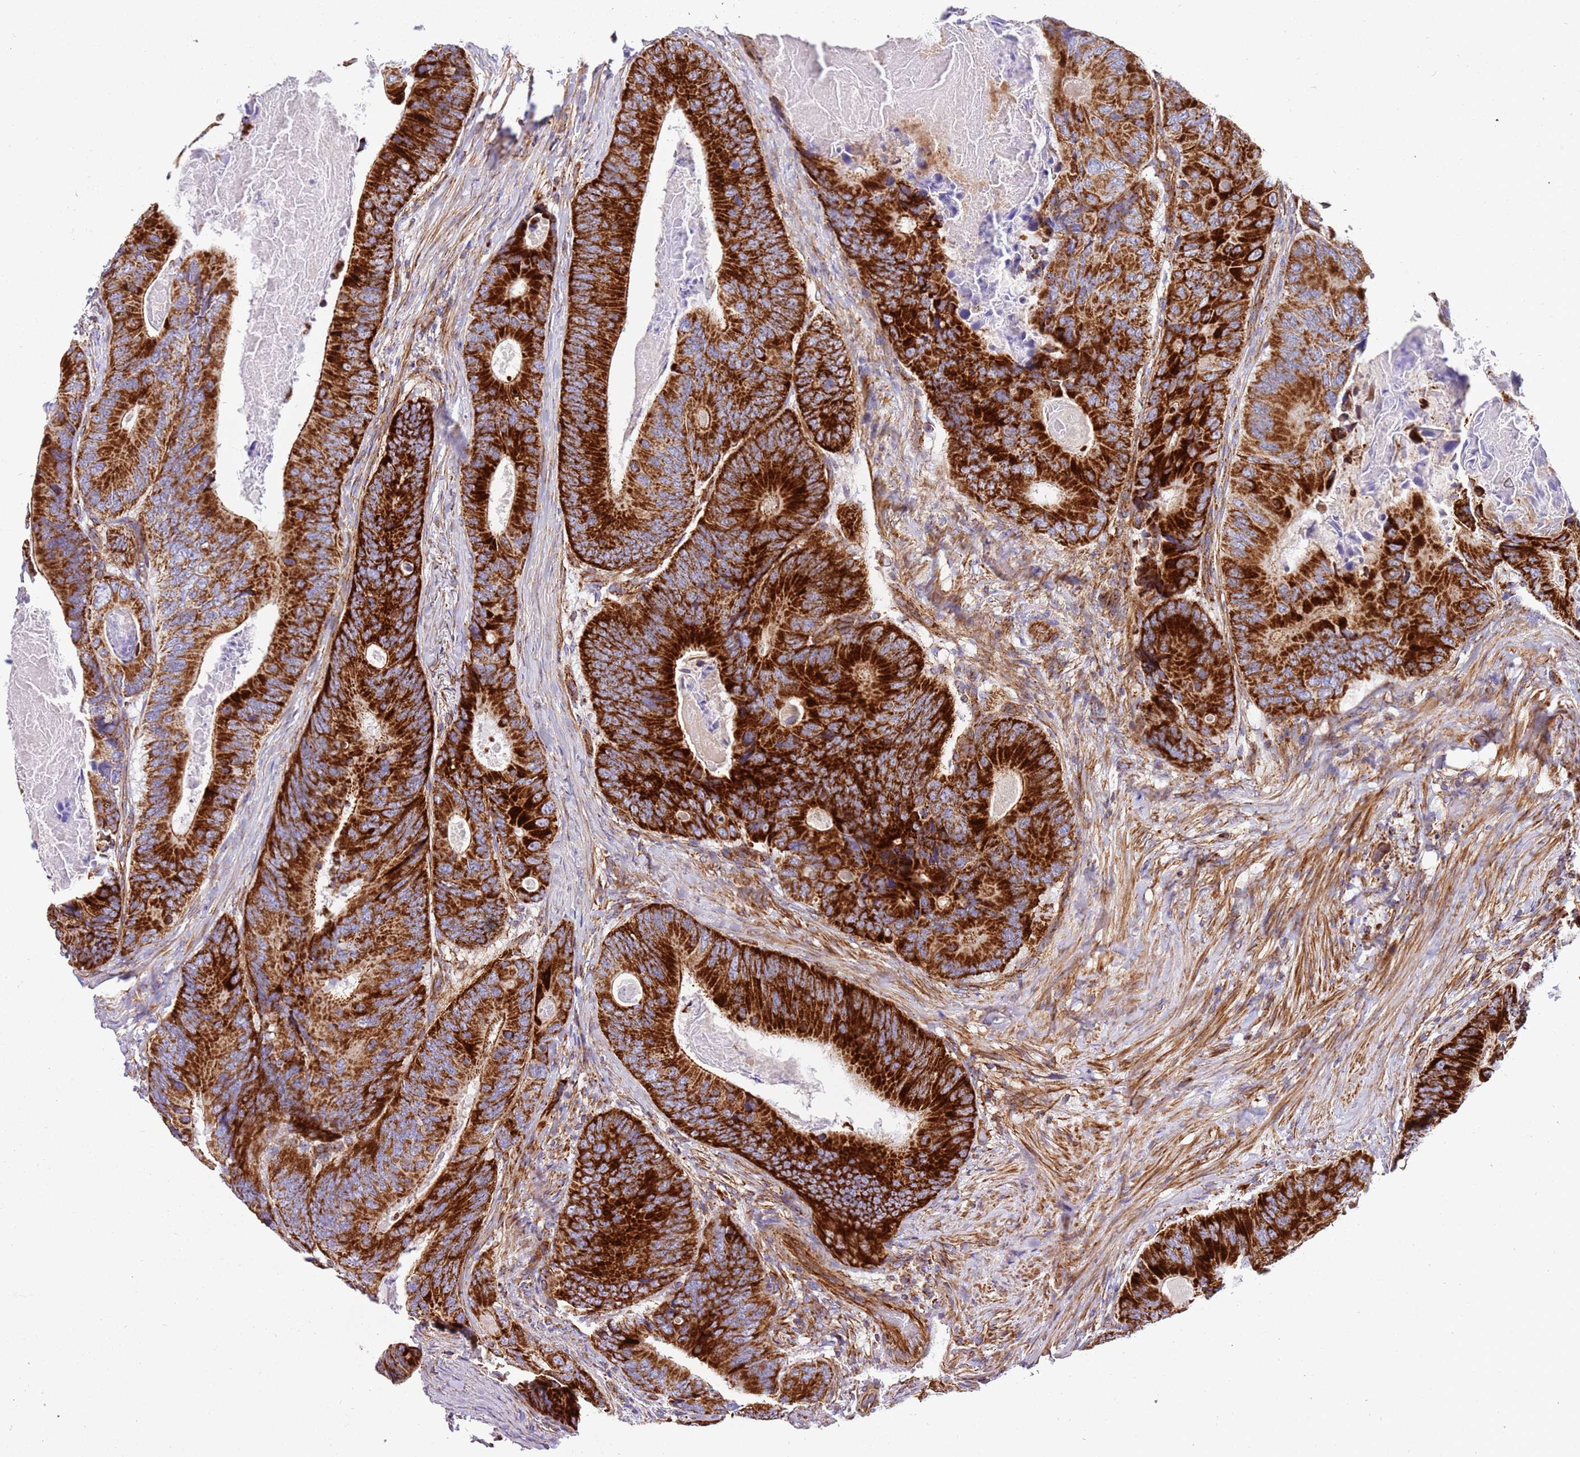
{"staining": {"intensity": "strong", "quantity": ">75%", "location": "cytoplasmic/membranous"}, "tissue": "colorectal cancer", "cell_type": "Tumor cells", "image_type": "cancer", "snomed": [{"axis": "morphology", "description": "Adenocarcinoma, NOS"}, {"axis": "topography", "description": "Colon"}], "caption": "Protein analysis of adenocarcinoma (colorectal) tissue exhibits strong cytoplasmic/membranous positivity in approximately >75% of tumor cells.", "gene": "MRPL20", "patient": {"sex": "male", "age": 84}}